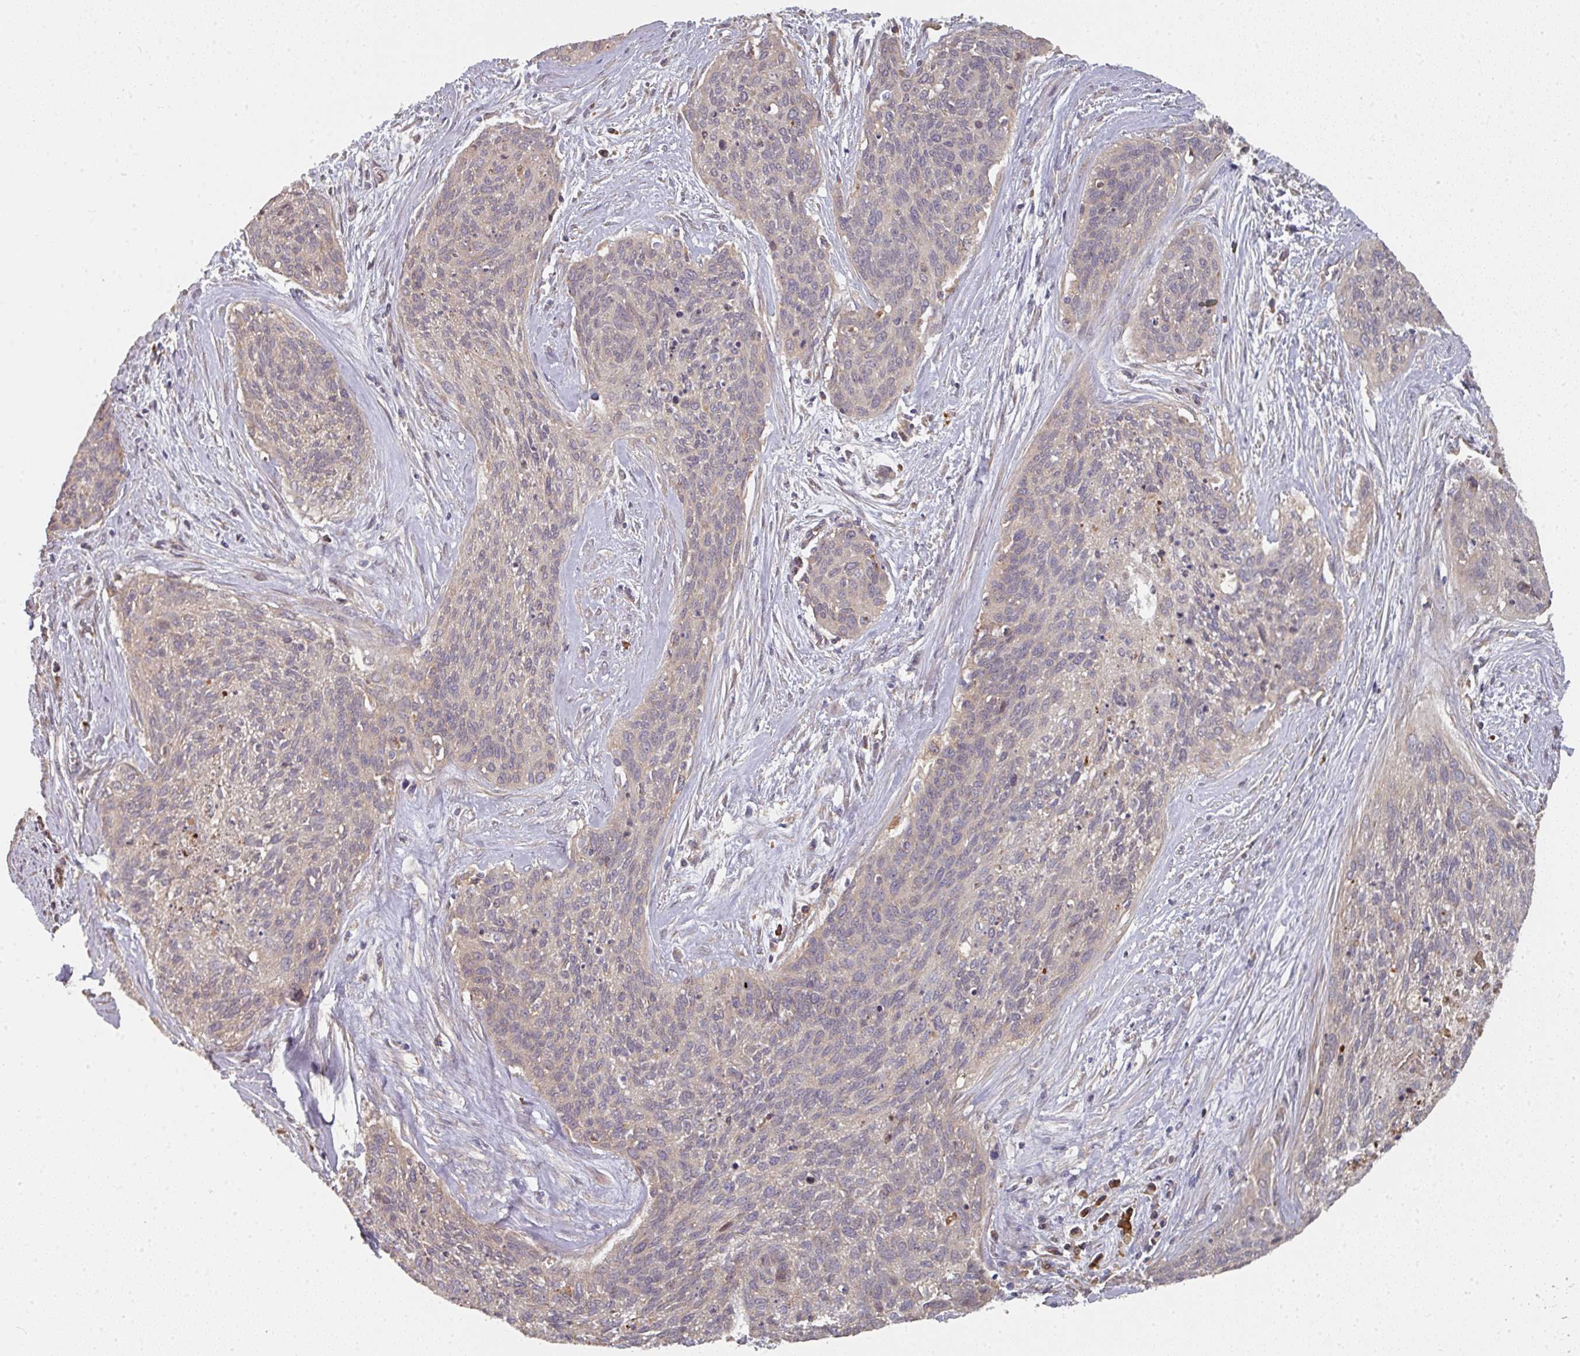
{"staining": {"intensity": "negative", "quantity": "none", "location": "none"}, "tissue": "cervical cancer", "cell_type": "Tumor cells", "image_type": "cancer", "snomed": [{"axis": "morphology", "description": "Squamous cell carcinoma, NOS"}, {"axis": "topography", "description": "Cervix"}], "caption": "The immunohistochemistry (IHC) micrograph has no significant positivity in tumor cells of squamous cell carcinoma (cervical) tissue.", "gene": "EDEM2", "patient": {"sex": "female", "age": 55}}